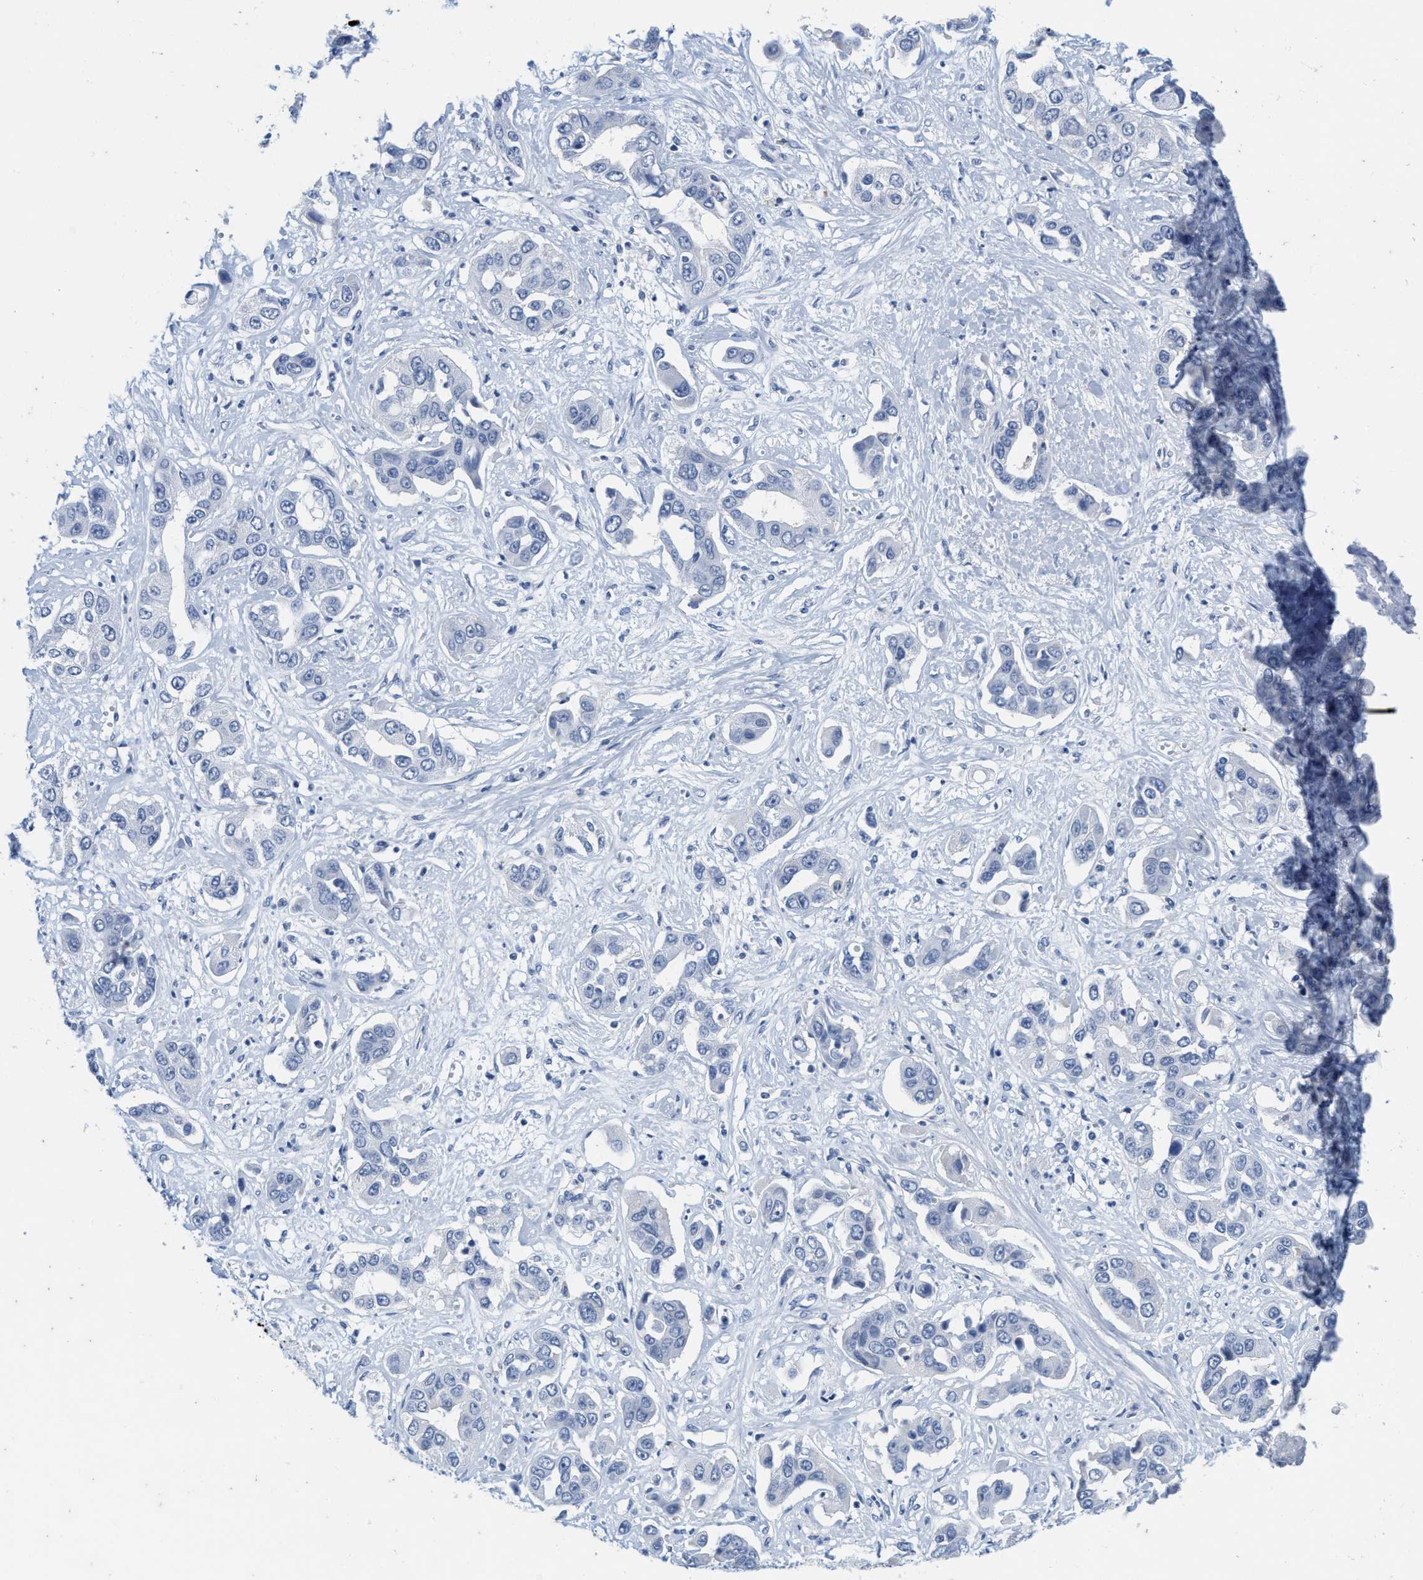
{"staining": {"intensity": "negative", "quantity": "none", "location": "none"}, "tissue": "liver cancer", "cell_type": "Tumor cells", "image_type": "cancer", "snomed": [{"axis": "morphology", "description": "Cholangiocarcinoma"}, {"axis": "topography", "description": "Liver"}], "caption": "Immunohistochemistry of liver cancer displays no expression in tumor cells. The staining is performed using DAB (3,3'-diaminobenzidine) brown chromogen with nuclei counter-stained in using hematoxylin.", "gene": "ABCB11", "patient": {"sex": "female", "age": 52}}